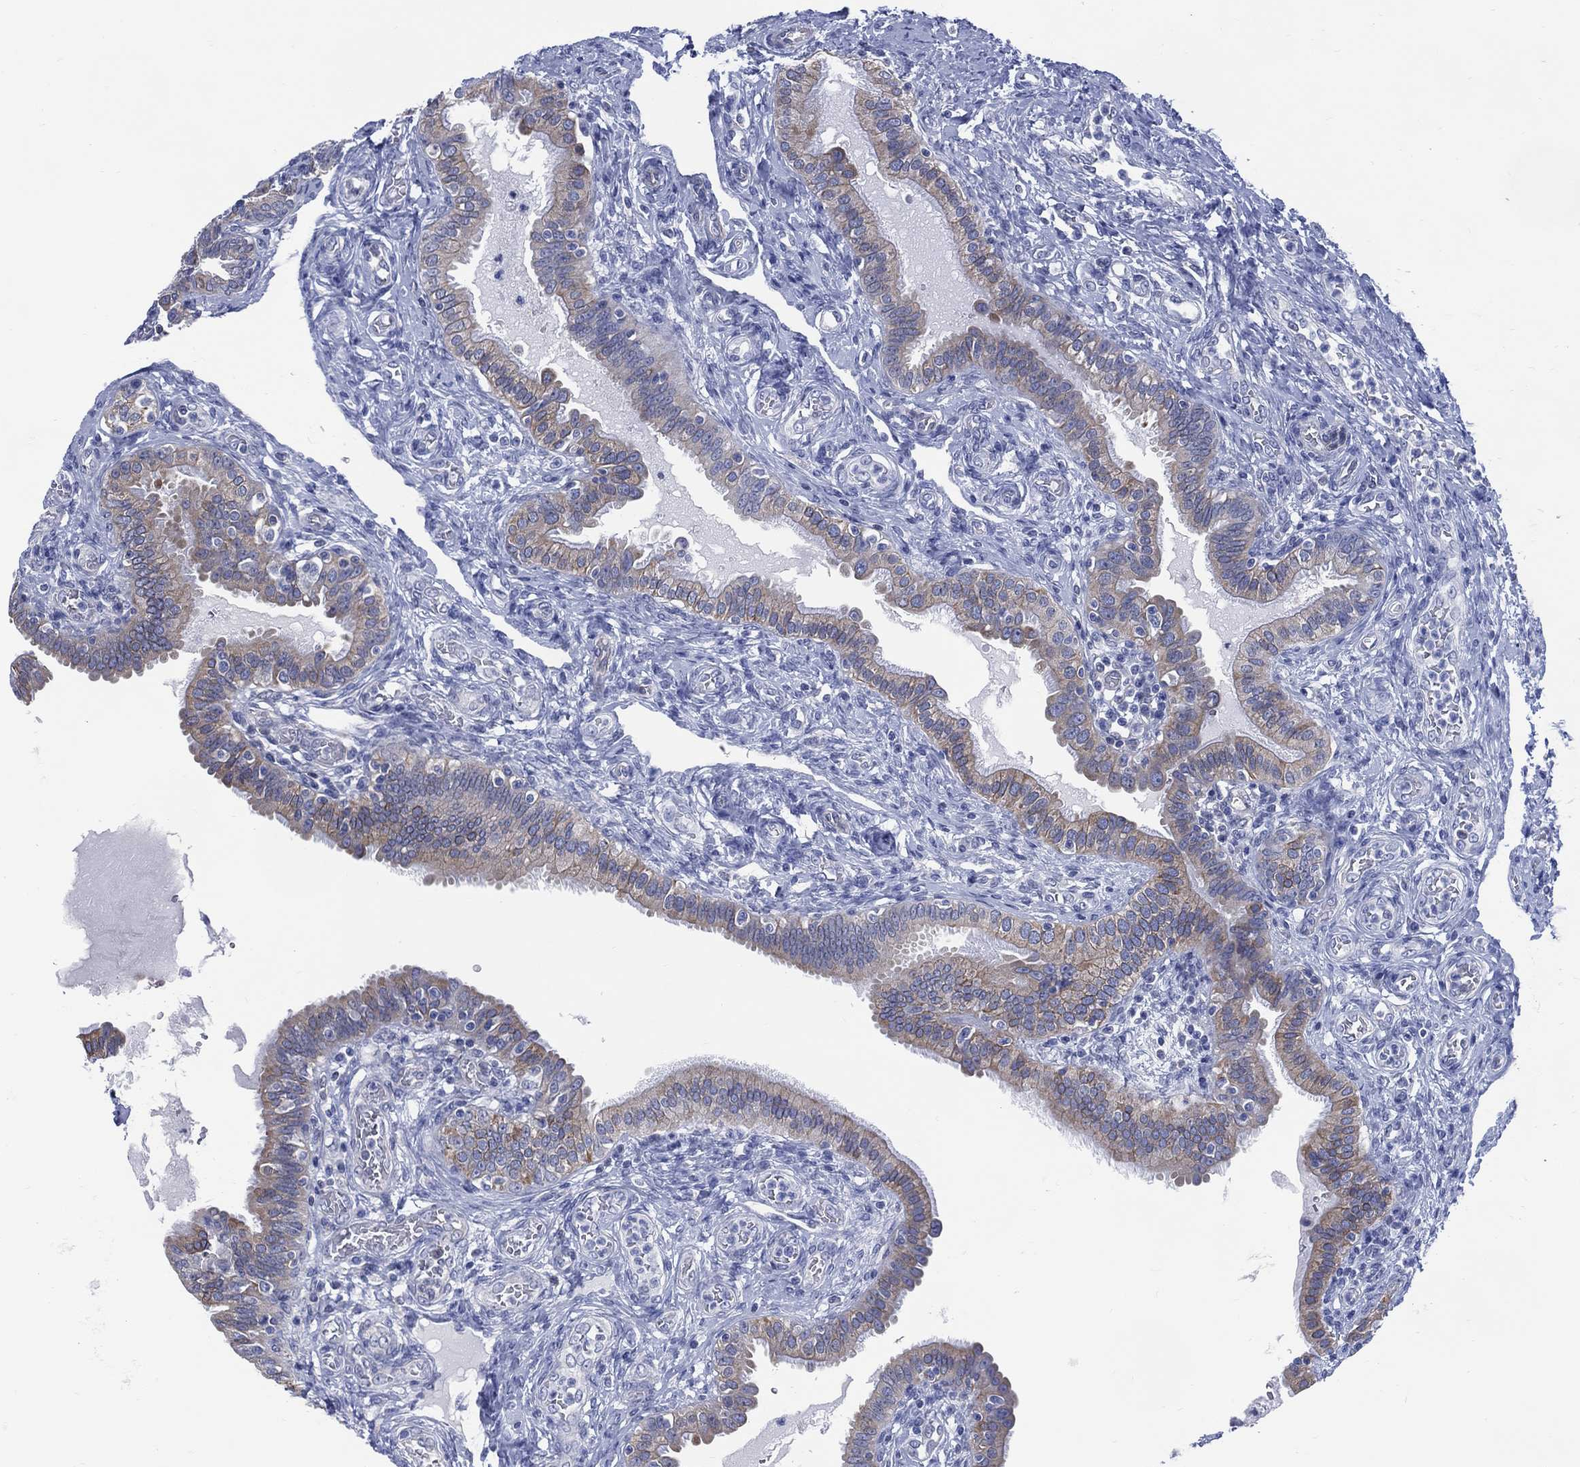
{"staining": {"intensity": "weak", "quantity": ">75%", "location": "cytoplasmic/membranous"}, "tissue": "fallopian tube", "cell_type": "Glandular cells", "image_type": "normal", "snomed": [{"axis": "morphology", "description": "Normal tissue, NOS"}, {"axis": "topography", "description": "Fallopian tube"}, {"axis": "topography", "description": "Ovary"}], "caption": "A histopathology image showing weak cytoplasmic/membranous expression in about >75% of glandular cells in normal fallopian tube, as visualized by brown immunohistochemical staining.", "gene": "DDI1", "patient": {"sex": "female", "age": 41}}